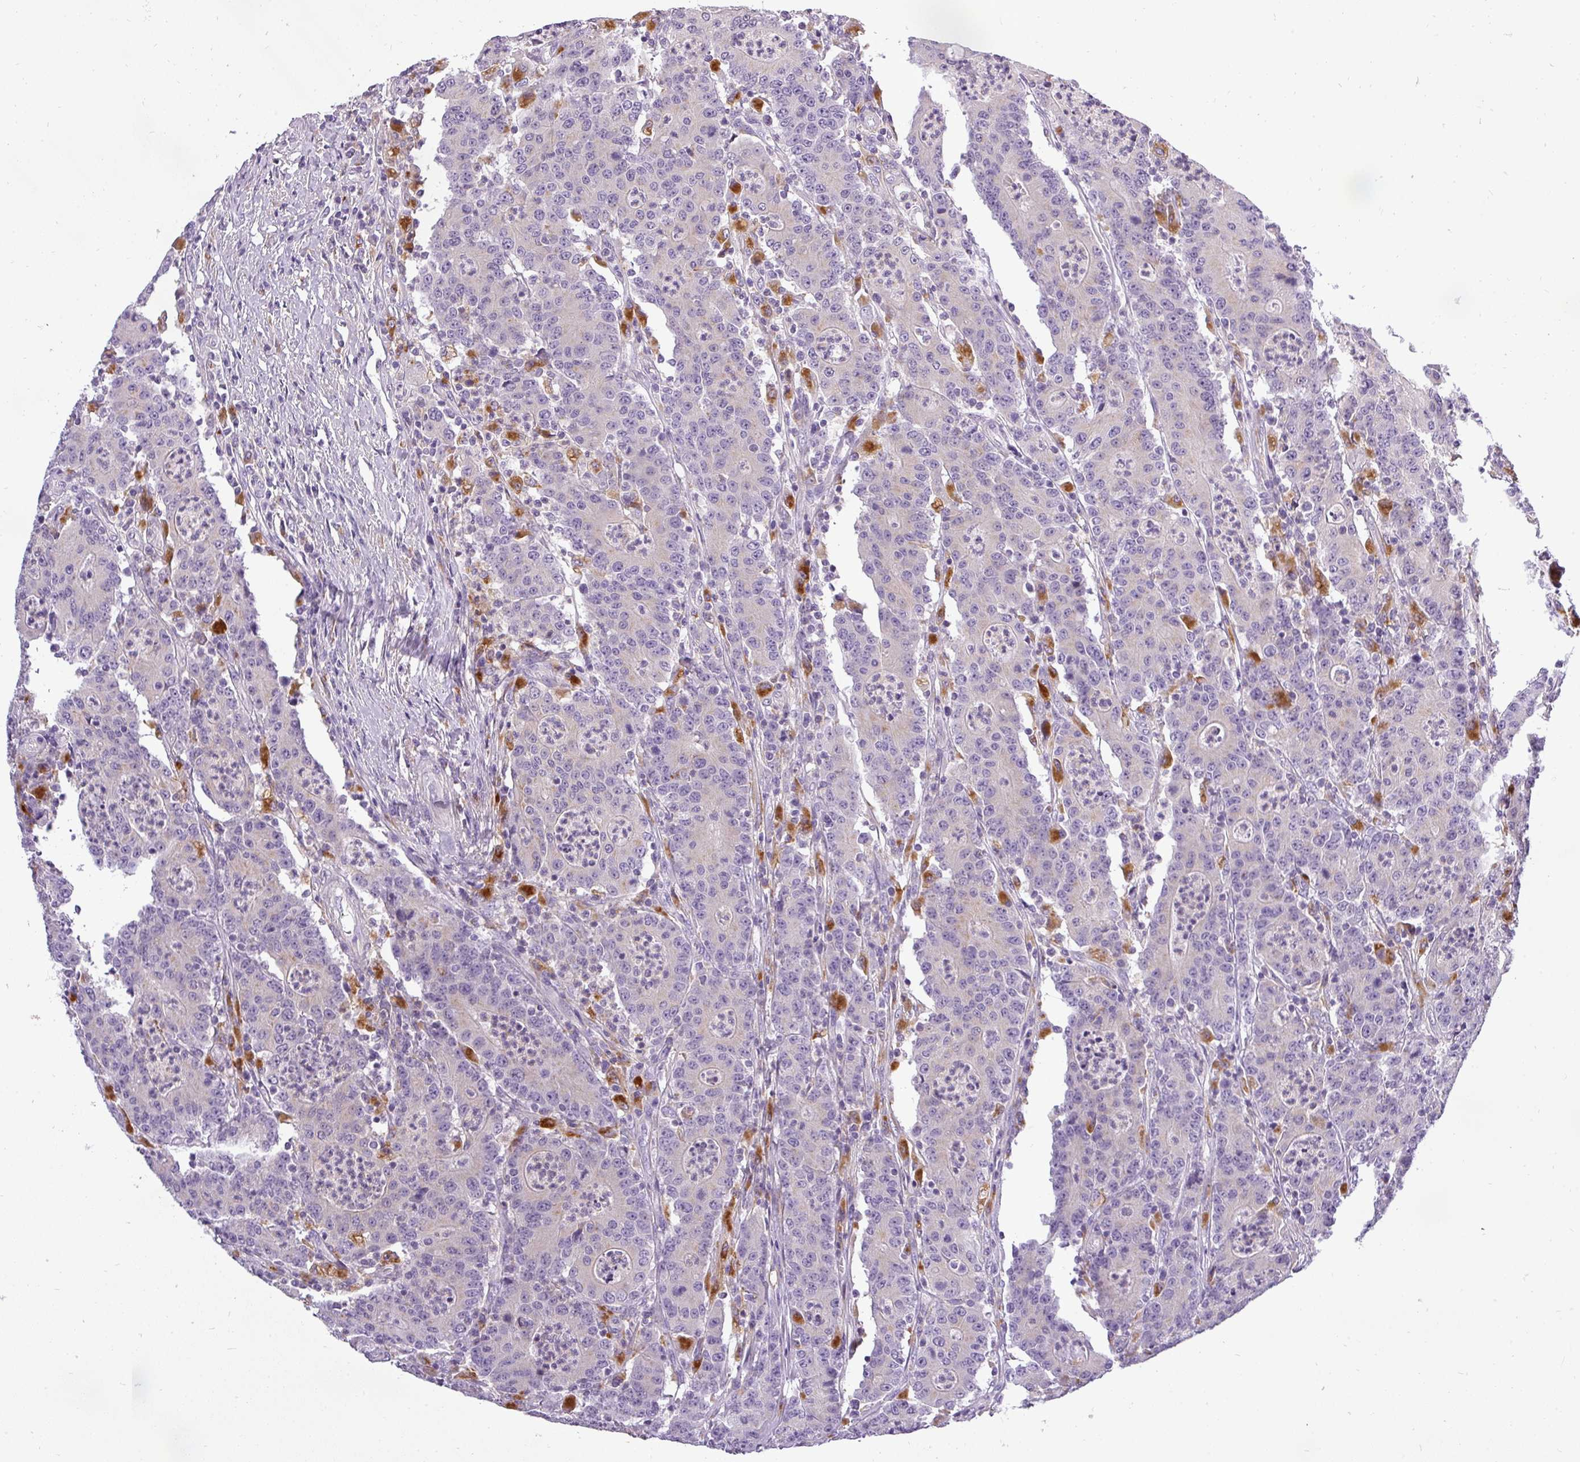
{"staining": {"intensity": "negative", "quantity": "none", "location": "none"}, "tissue": "colorectal cancer", "cell_type": "Tumor cells", "image_type": "cancer", "snomed": [{"axis": "morphology", "description": "Adenocarcinoma, NOS"}, {"axis": "topography", "description": "Colon"}], "caption": "An immunohistochemistry (IHC) histopathology image of colorectal cancer is shown. There is no staining in tumor cells of colorectal cancer.", "gene": "ATP6V1D", "patient": {"sex": "male", "age": 83}}